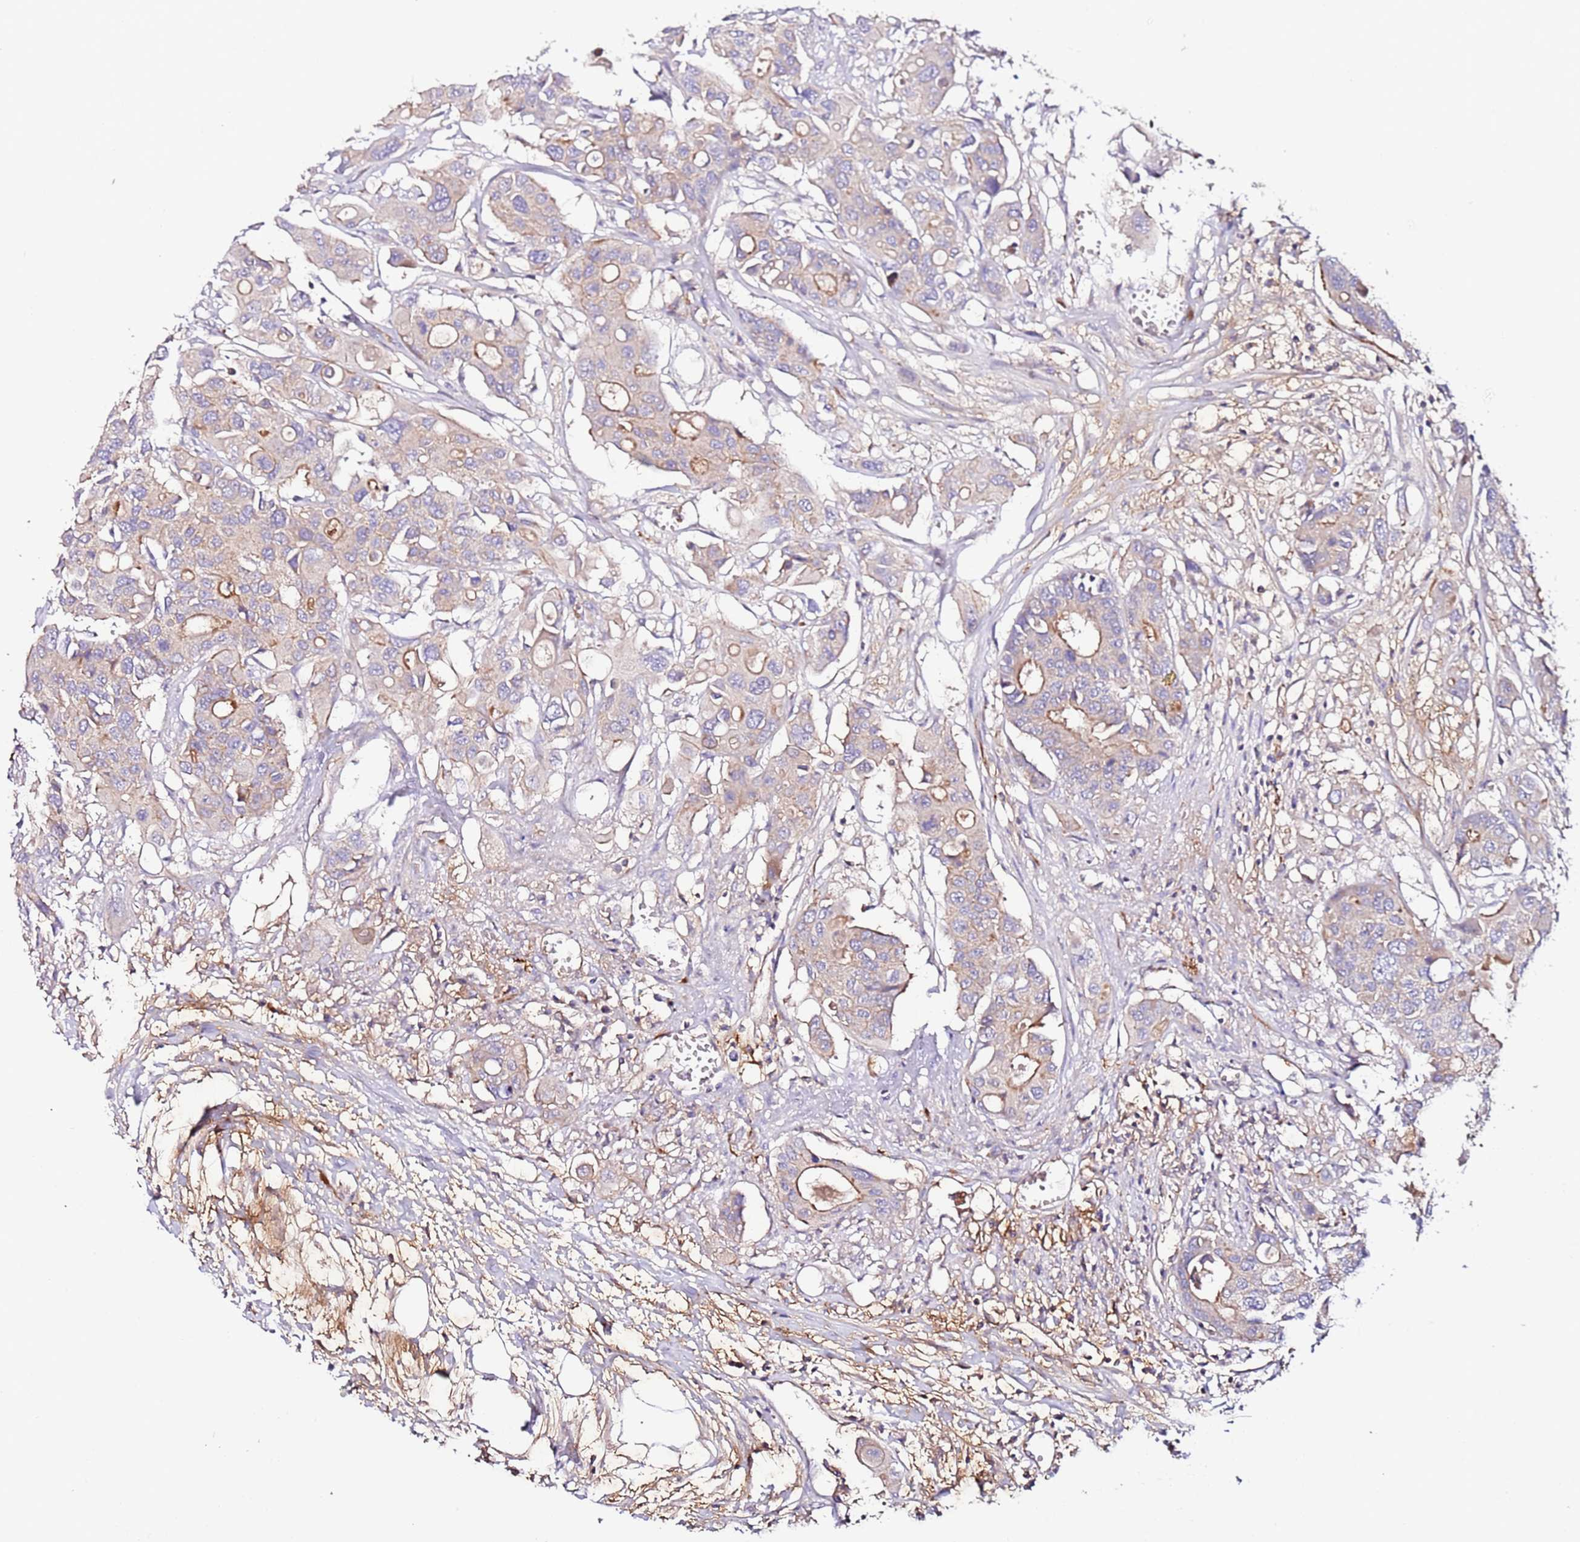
{"staining": {"intensity": "moderate", "quantity": "<25%", "location": "cytoplasmic/membranous"}, "tissue": "colorectal cancer", "cell_type": "Tumor cells", "image_type": "cancer", "snomed": [{"axis": "morphology", "description": "Adenocarcinoma, NOS"}, {"axis": "topography", "description": "Colon"}], "caption": "Protein staining demonstrates moderate cytoplasmic/membranous staining in about <25% of tumor cells in colorectal cancer.", "gene": "FLVCR1", "patient": {"sex": "male", "age": 77}}